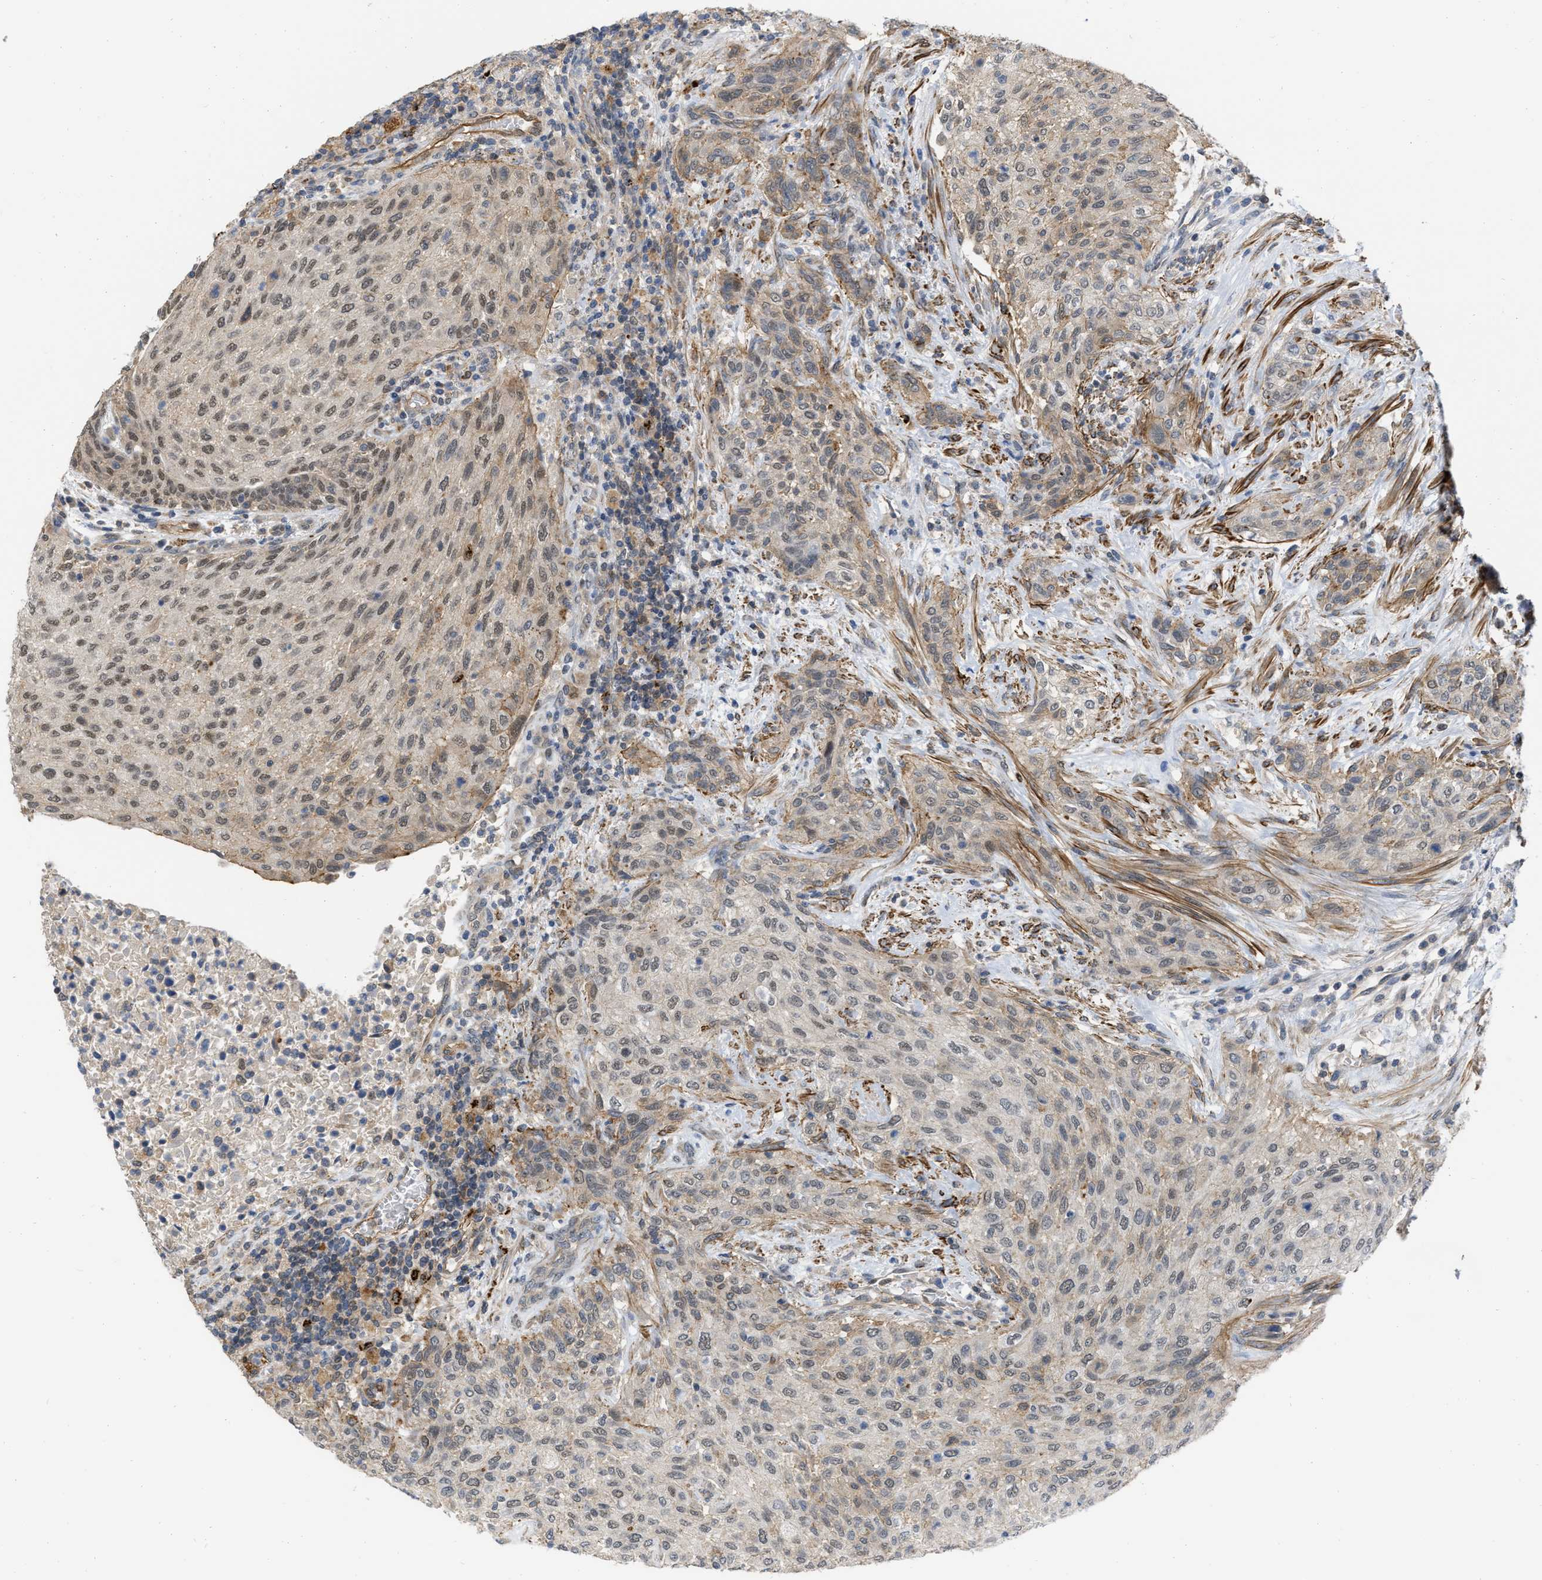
{"staining": {"intensity": "moderate", "quantity": "25%-75%", "location": "nuclear"}, "tissue": "urothelial cancer", "cell_type": "Tumor cells", "image_type": "cancer", "snomed": [{"axis": "morphology", "description": "Urothelial carcinoma, Low grade"}, {"axis": "morphology", "description": "Urothelial carcinoma, High grade"}, {"axis": "topography", "description": "Urinary bladder"}], "caption": "Protein staining reveals moderate nuclear positivity in about 25%-75% of tumor cells in urothelial cancer. Nuclei are stained in blue.", "gene": "NAPEPLD", "patient": {"sex": "male", "age": 35}}